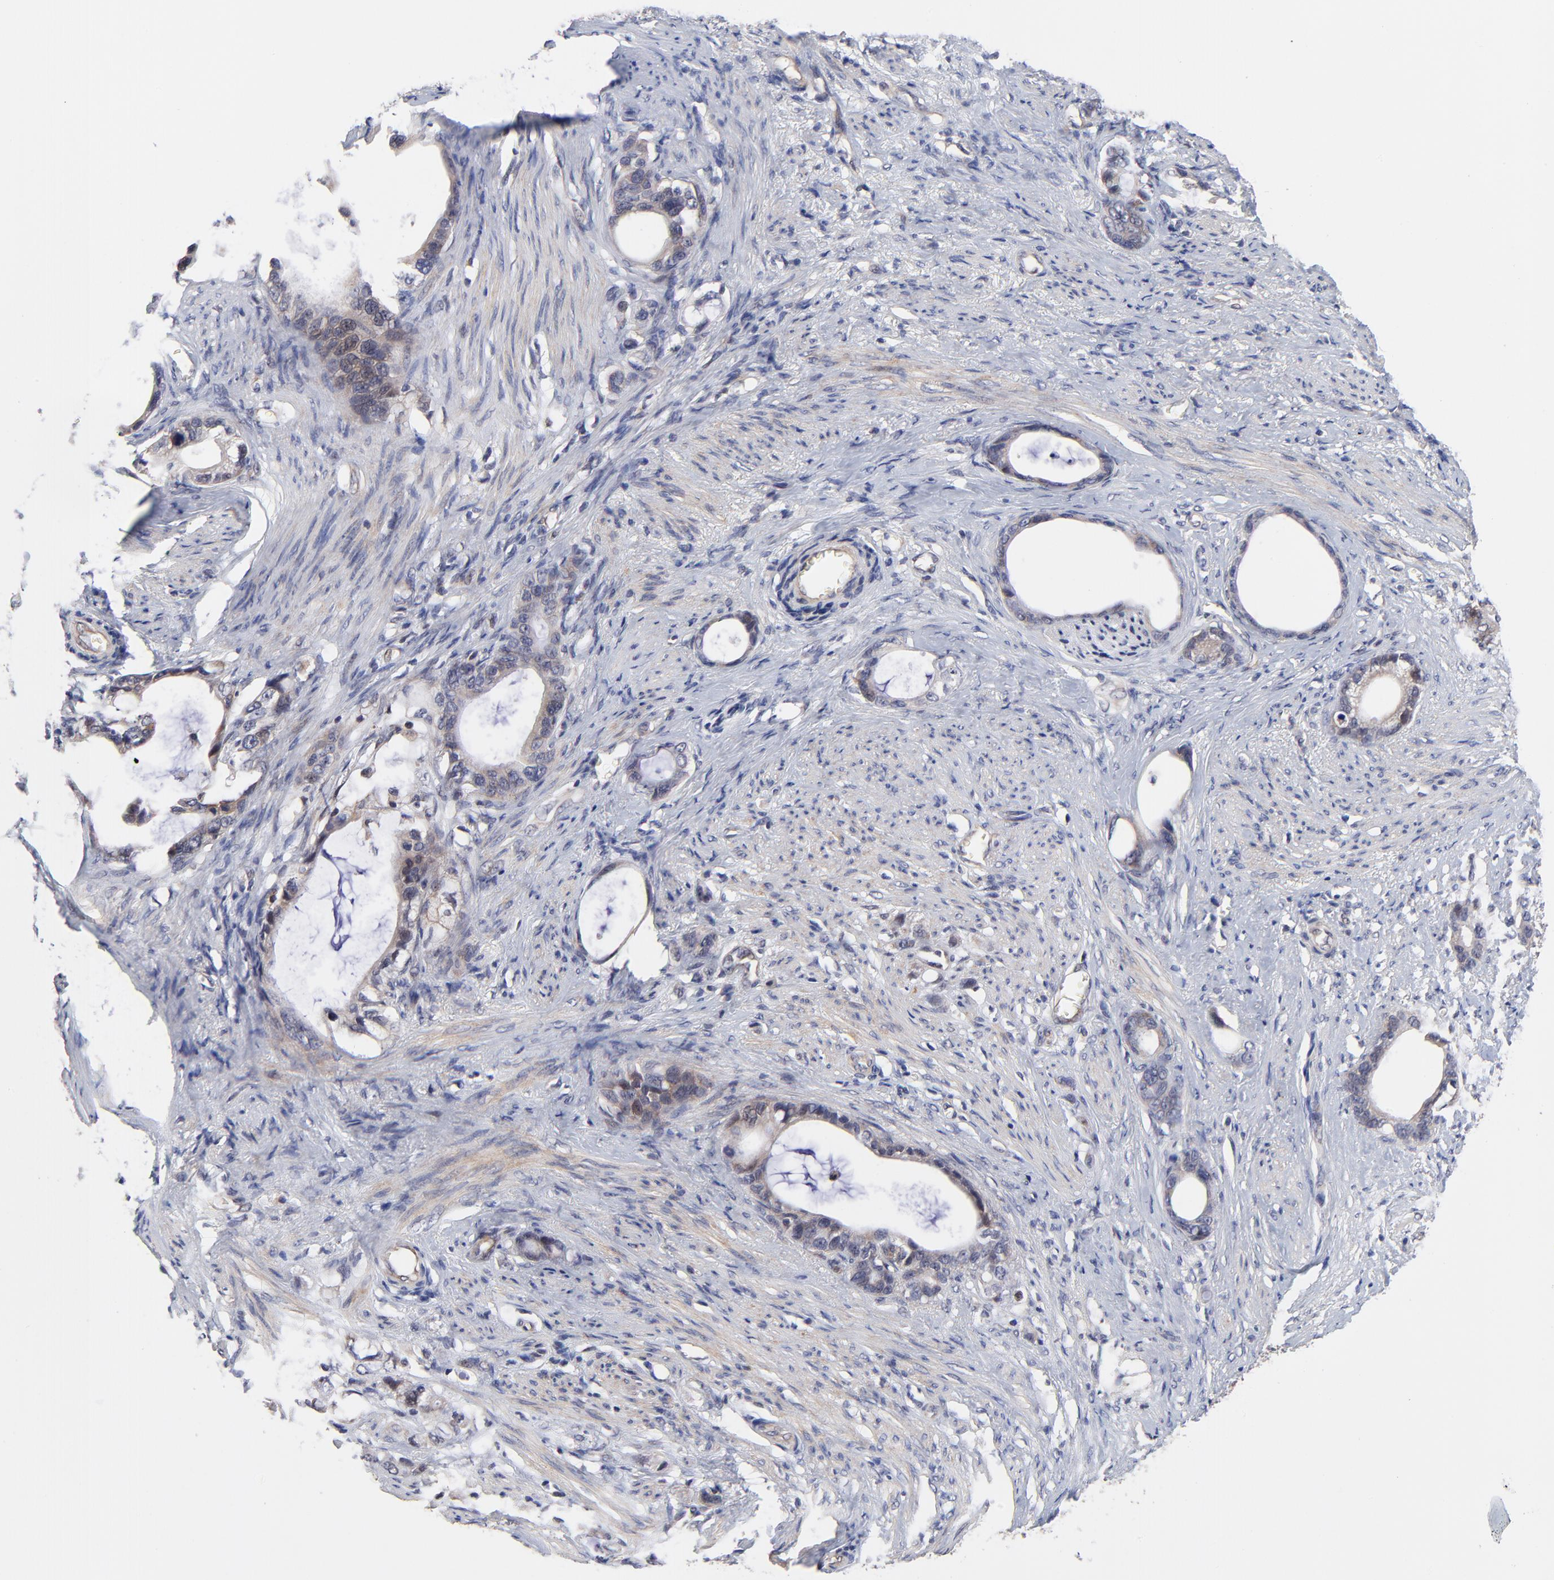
{"staining": {"intensity": "weak", "quantity": ">75%", "location": "cytoplasmic/membranous"}, "tissue": "stomach cancer", "cell_type": "Tumor cells", "image_type": "cancer", "snomed": [{"axis": "morphology", "description": "Adenocarcinoma, NOS"}, {"axis": "topography", "description": "Stomach"}], "caption": "Human adenocarcinoma (stomach) stained for a protein (brown) demonstrates weak cytoplasmic/membranous positive positivity in approximately >75% of tumor cells.", "gene": "TXNL1", "patient": {"sex": "female", "age": 75}}